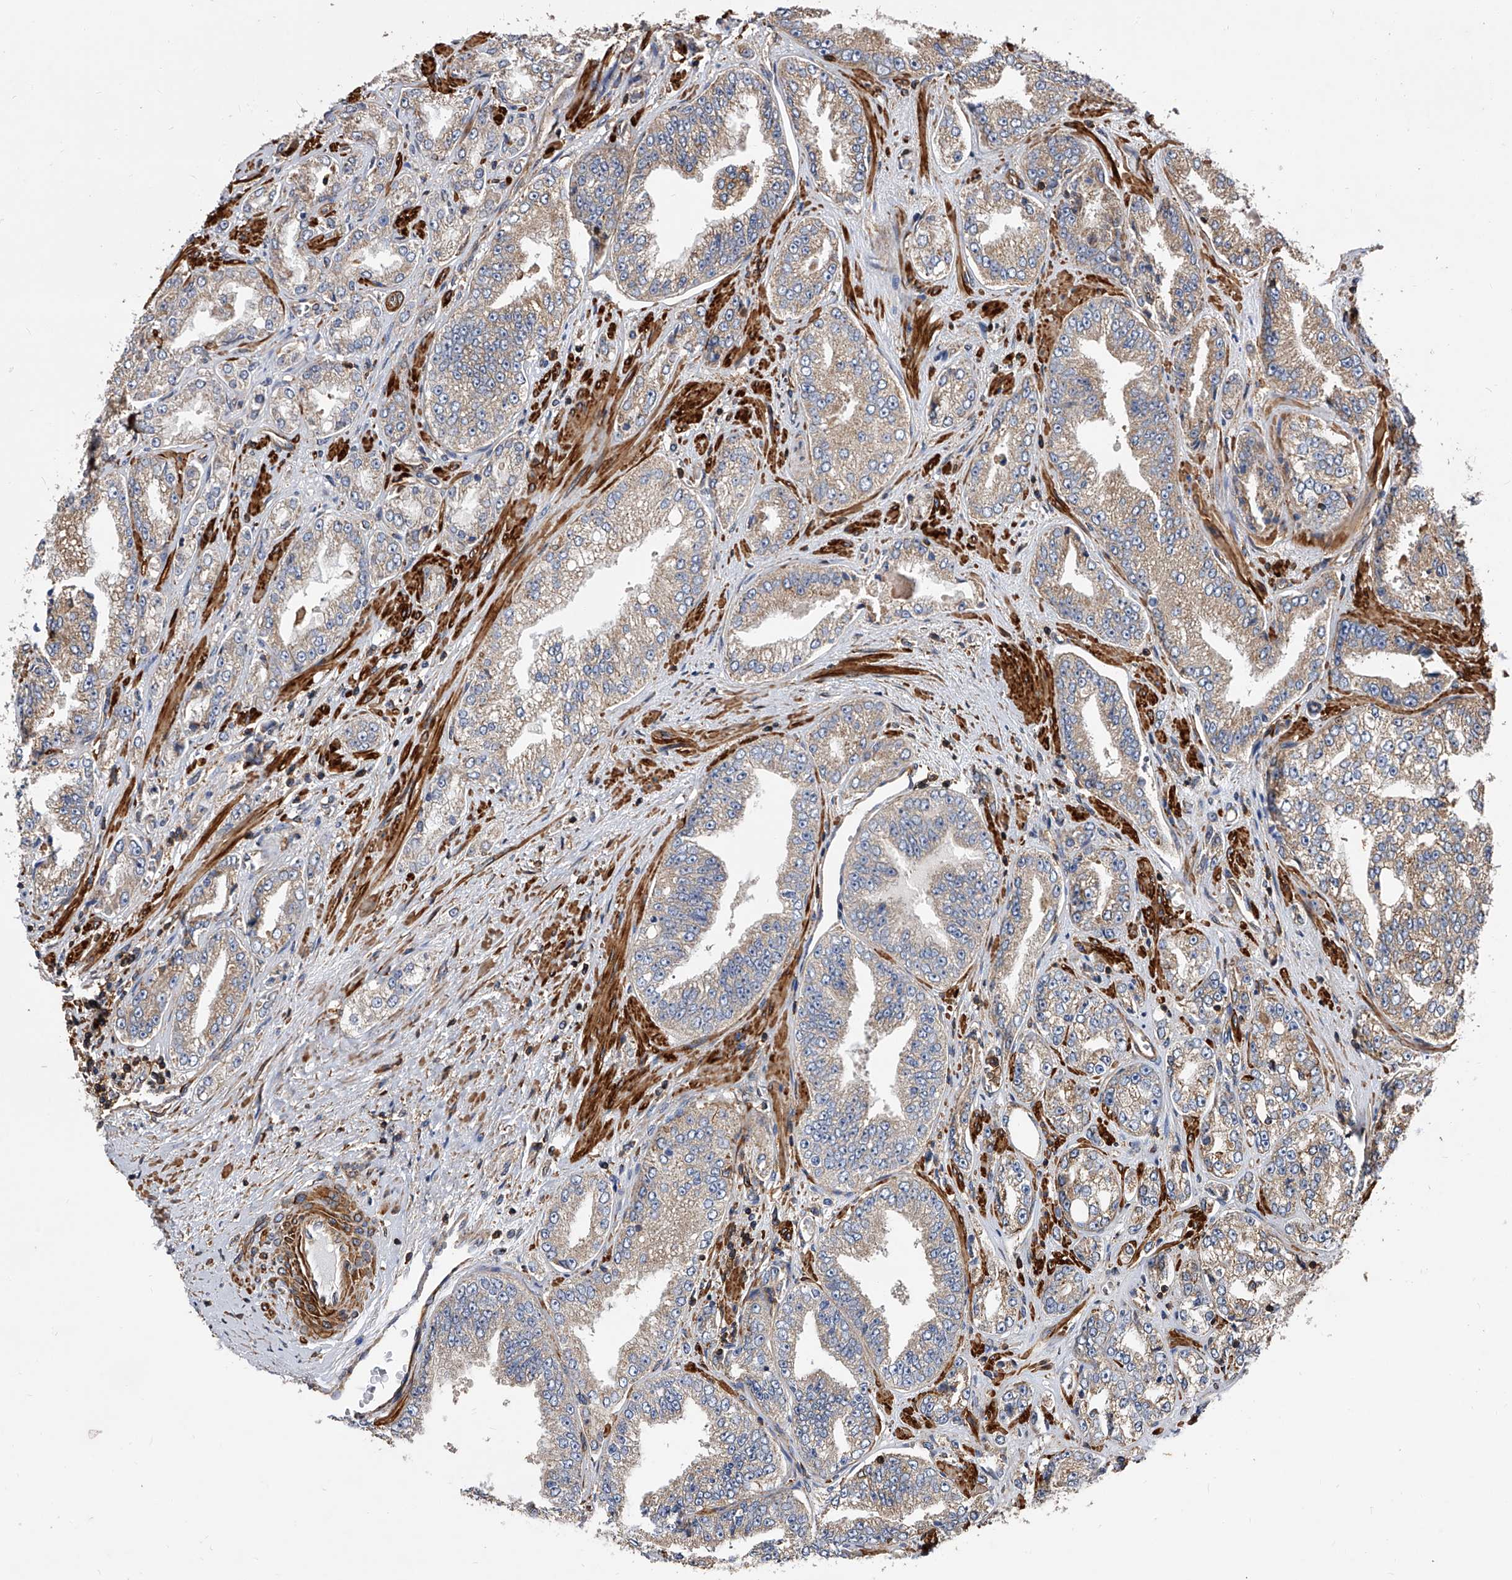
{"staining": {"intensity": "weak", "quantity": "25%-75%", "location": "cytoplasmic/membranous"}, "tissue": "prostate cancer", "cell_type": "Tumor cells", "image_type": "cancer", "snomed": [{"axis": "morphology", "description": "Adenocarcinoma, High grade"}, {"axis": "topography", "description": "Prostate"}], "caption": "This micrograph demonstrates prostate adenocarcinoma (high-grade) stained with immunohistochemistry (IHC) to label a protein in brown. The cytoplasmic/membranous of tumor cells show weak positivity for the protein. Nuclei are counter-stained blue.", "gene": "PISD", "patient": {"sex": "male", "age": 71}}